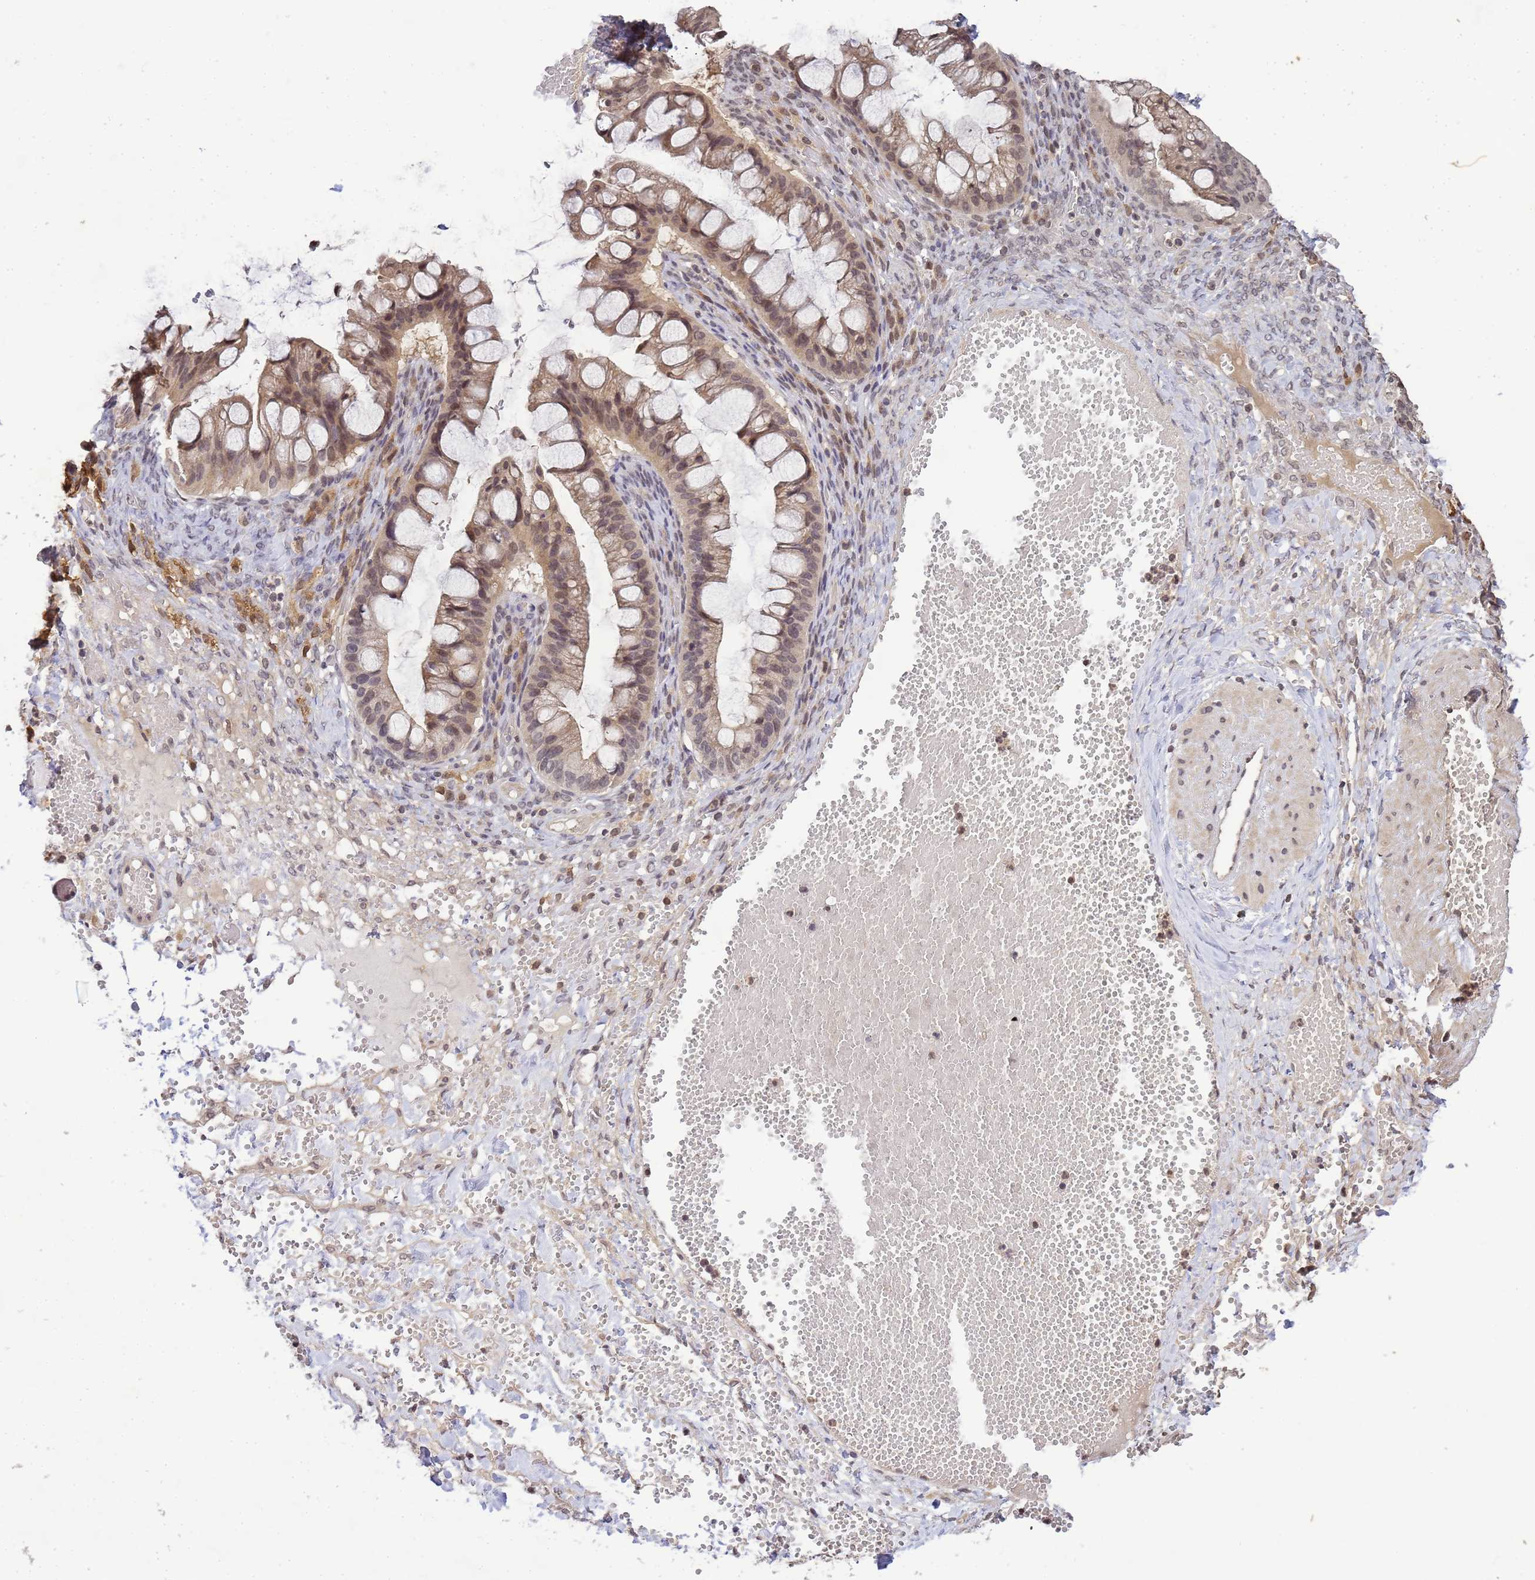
{"staining": {"intensity": "weak", "quantity": ">75%", "location": "cytoplasmic/membranous"}, "tissue": "ovarian cancer", "cell_type": "Tumor cells", "image_type": "cancer", "snomed": [{"axis": "morphology", "description": "Cystadenocarcinoma, mucinous, NOS"}, {"axis": "topography", "description": "Ovary"}], "caption": "Protein expression analysis of ovarian cancer (mucinous cystadenocarcinoma) shows weak cytoplasmic/membranous expression in approximately >75% of tumor cells.", "gene": "MYL7", "patient": {"sex": "female", "age": 73}}